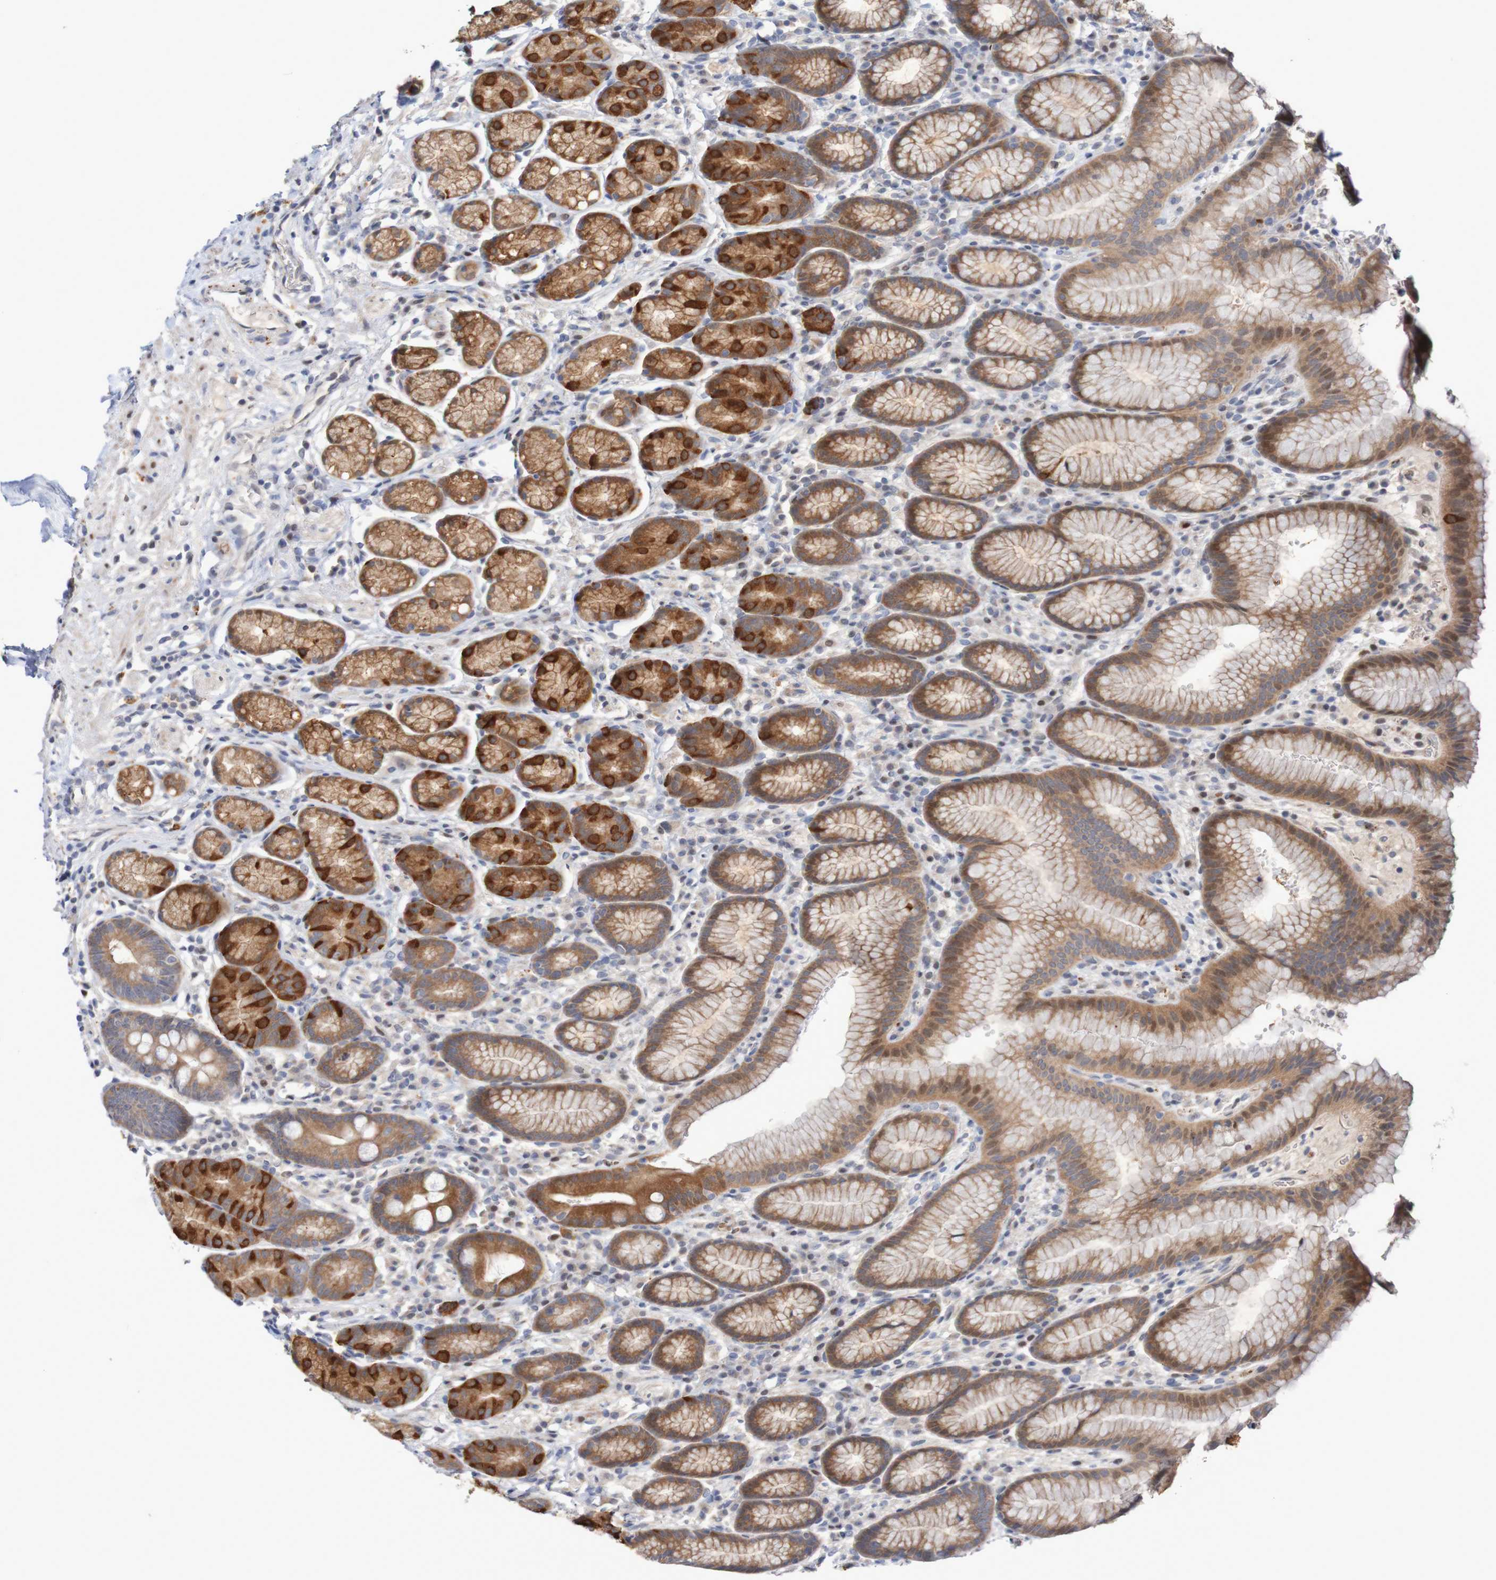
{"staining": {"intensity": "strong", "quantity": ">75%", "location": "cytoplasmic/membranous,nuclear"}, "tissue": "stomach", "cell_type": "Glandular cells", "image_type": "normal", "snomed": [{"axis": "morphology", "description": "Normal tissue, NOS"}, {"axis": "topography", "description": "Stomach, lower"}], "caption": "Human stomach stained with a brown dye demonstrates strong cytoplasmic/membranous,nuclear positive expression in approximately >75% of glandular cells.", "gene": "FBP1", "patient": {"sex": "male", "age": 52}}